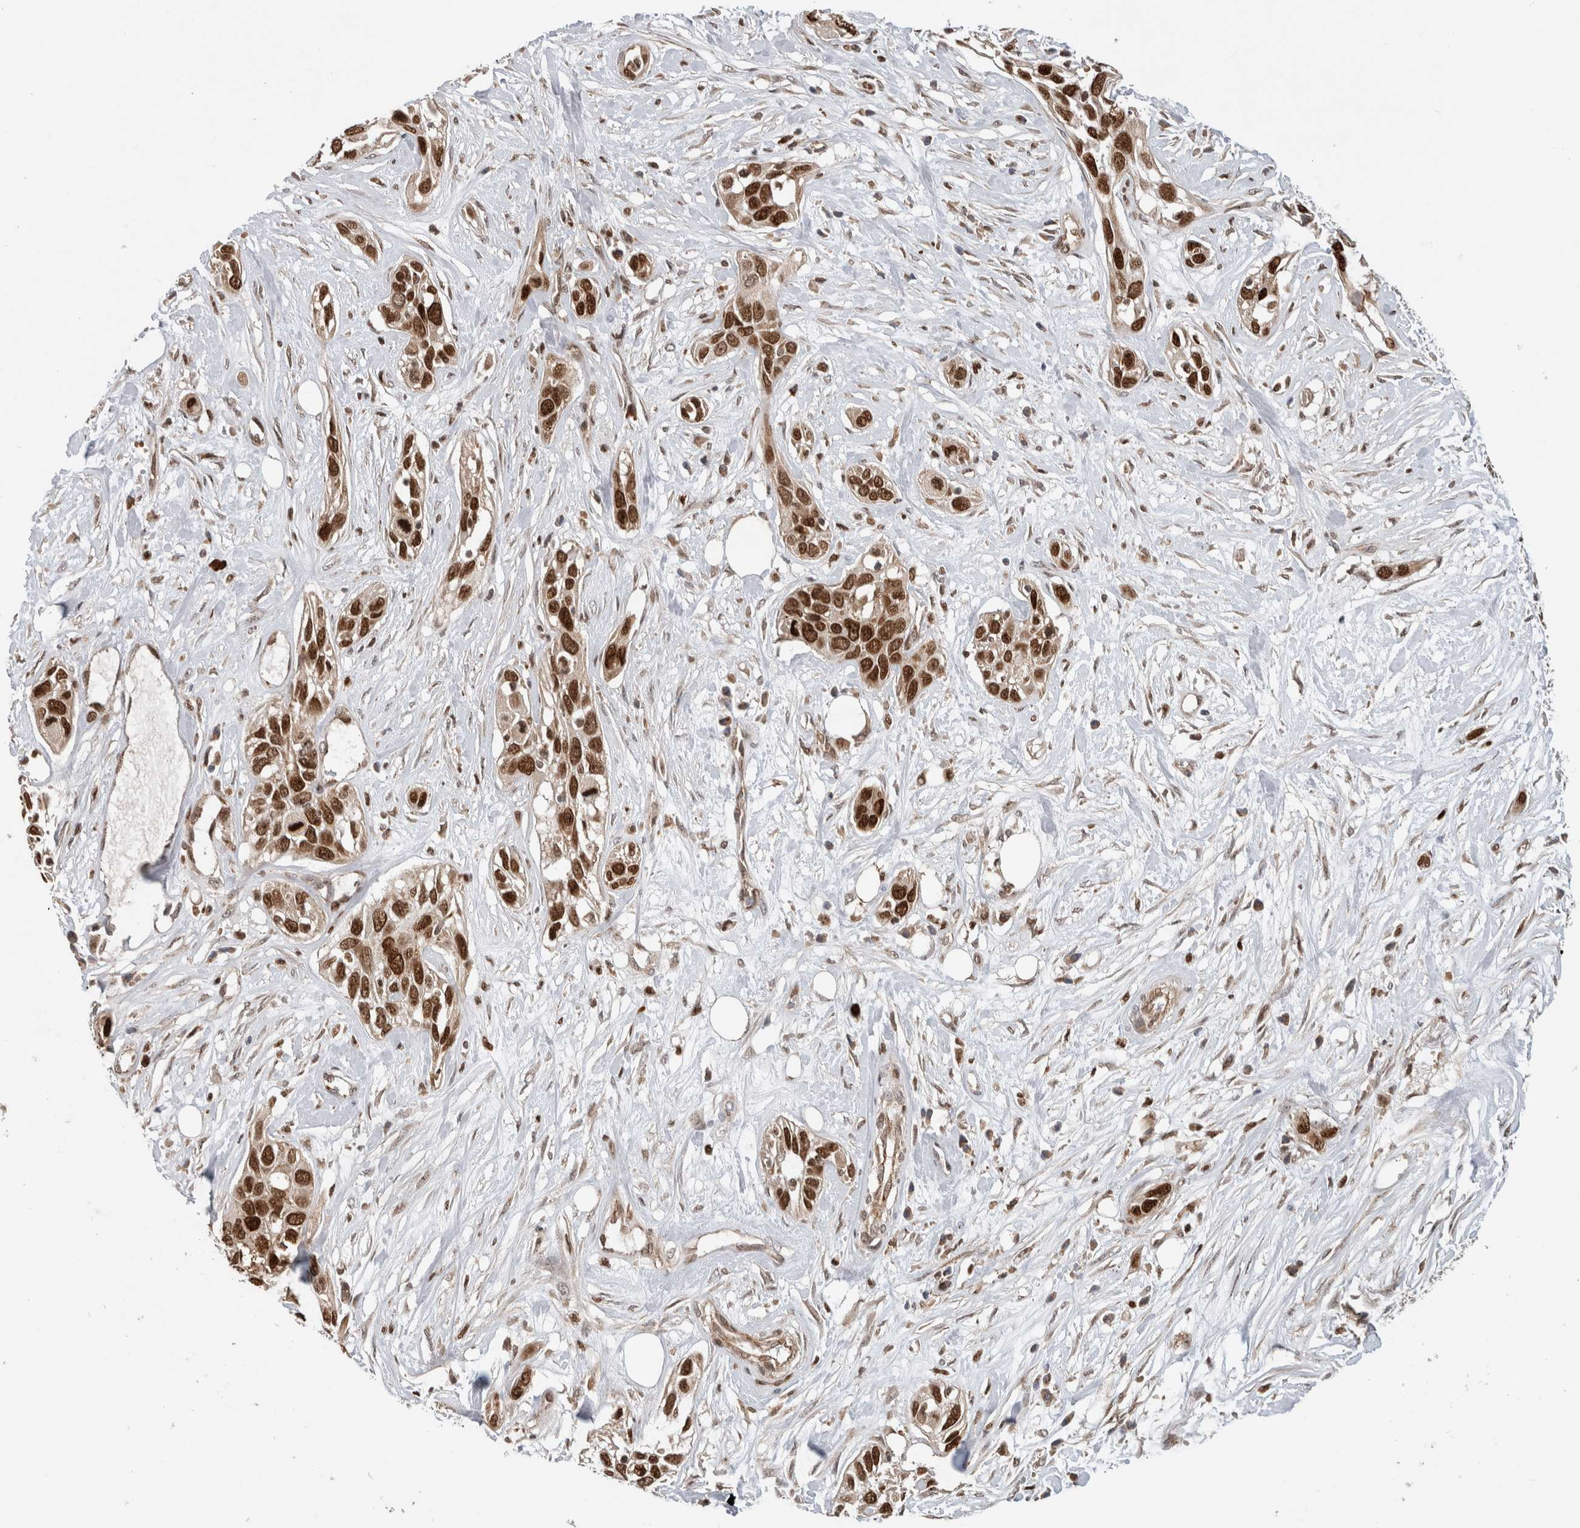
{"staining": {"intensity": "strong", "quantity": ">75%", "location": "nuclear"}, "tissue": "pancreatic cancer", "cell_type": "Tumor cells", "image_type": "cancer", "snomed": [{"axis": "morphology", "description": "Adenocarcinoma, NOS"}, {"axis": "topography", "description": "Pancreas"}], "caption": "Immunohistochemical staining of human adenocarcinoma (pancreatic) displays strong nuclear protein expression in approximately >75% of tumor cells. Nuclei are stained in blue.", "gene": "INSRR", "patient": {"sex": "female", "age": 60}}